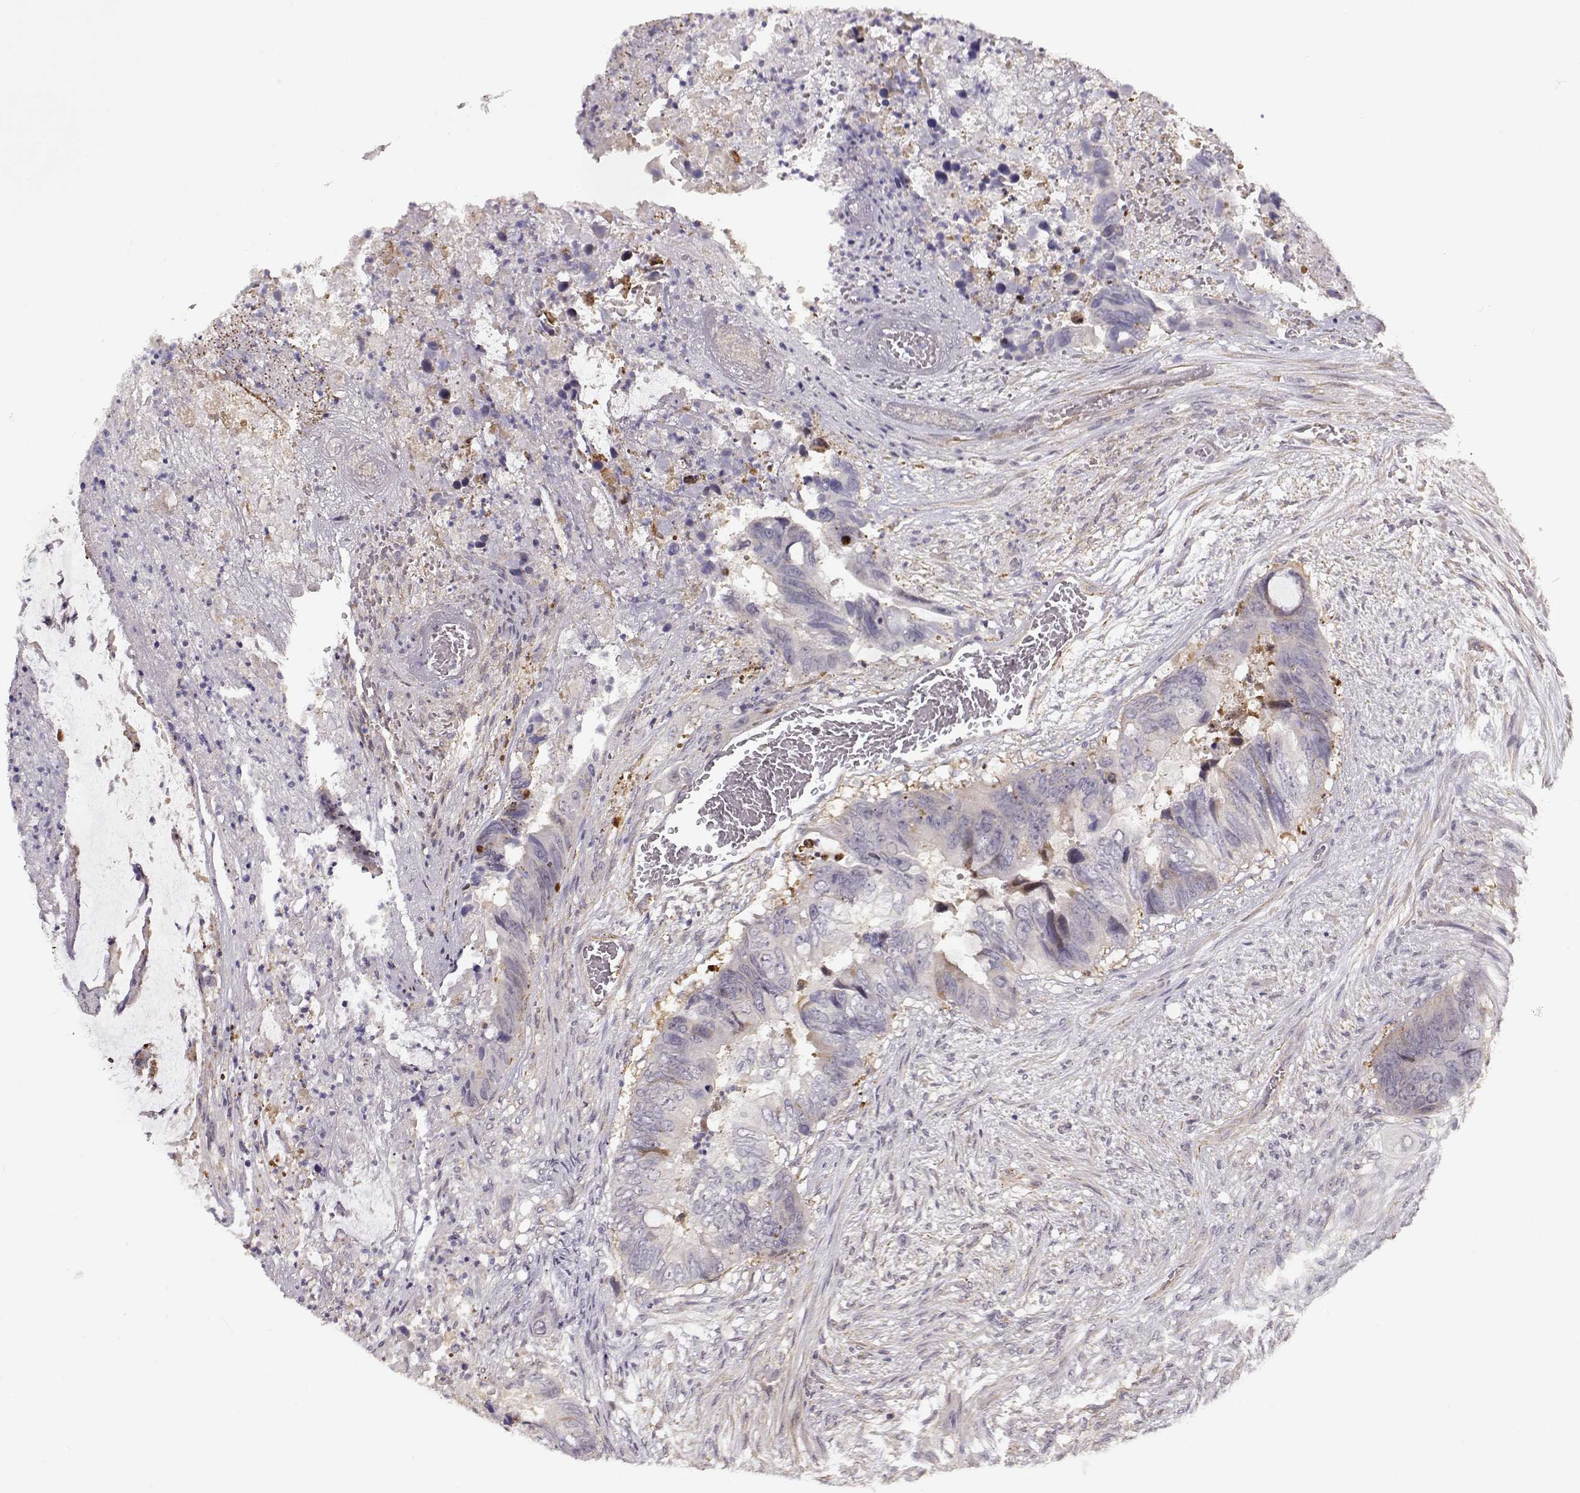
{"staining": {"intensity": "negative", "quantity": "none", "location": "none"}, "tissue": "colorectal cancer", "cell_type": "Tumor cells", "image_type": "cancer", "snomed": [{"axis": "morphology", "description": "Adenocarcinoma, NOS"}, {"axis": "topography", "description": "Rectum"}], "caption": "The histopathology image reveals no staining of tumor cells in adenocarcinoma (colorectal).", "gene": "RGS9BP", "patient": {"sex": "male", "age": 63}}